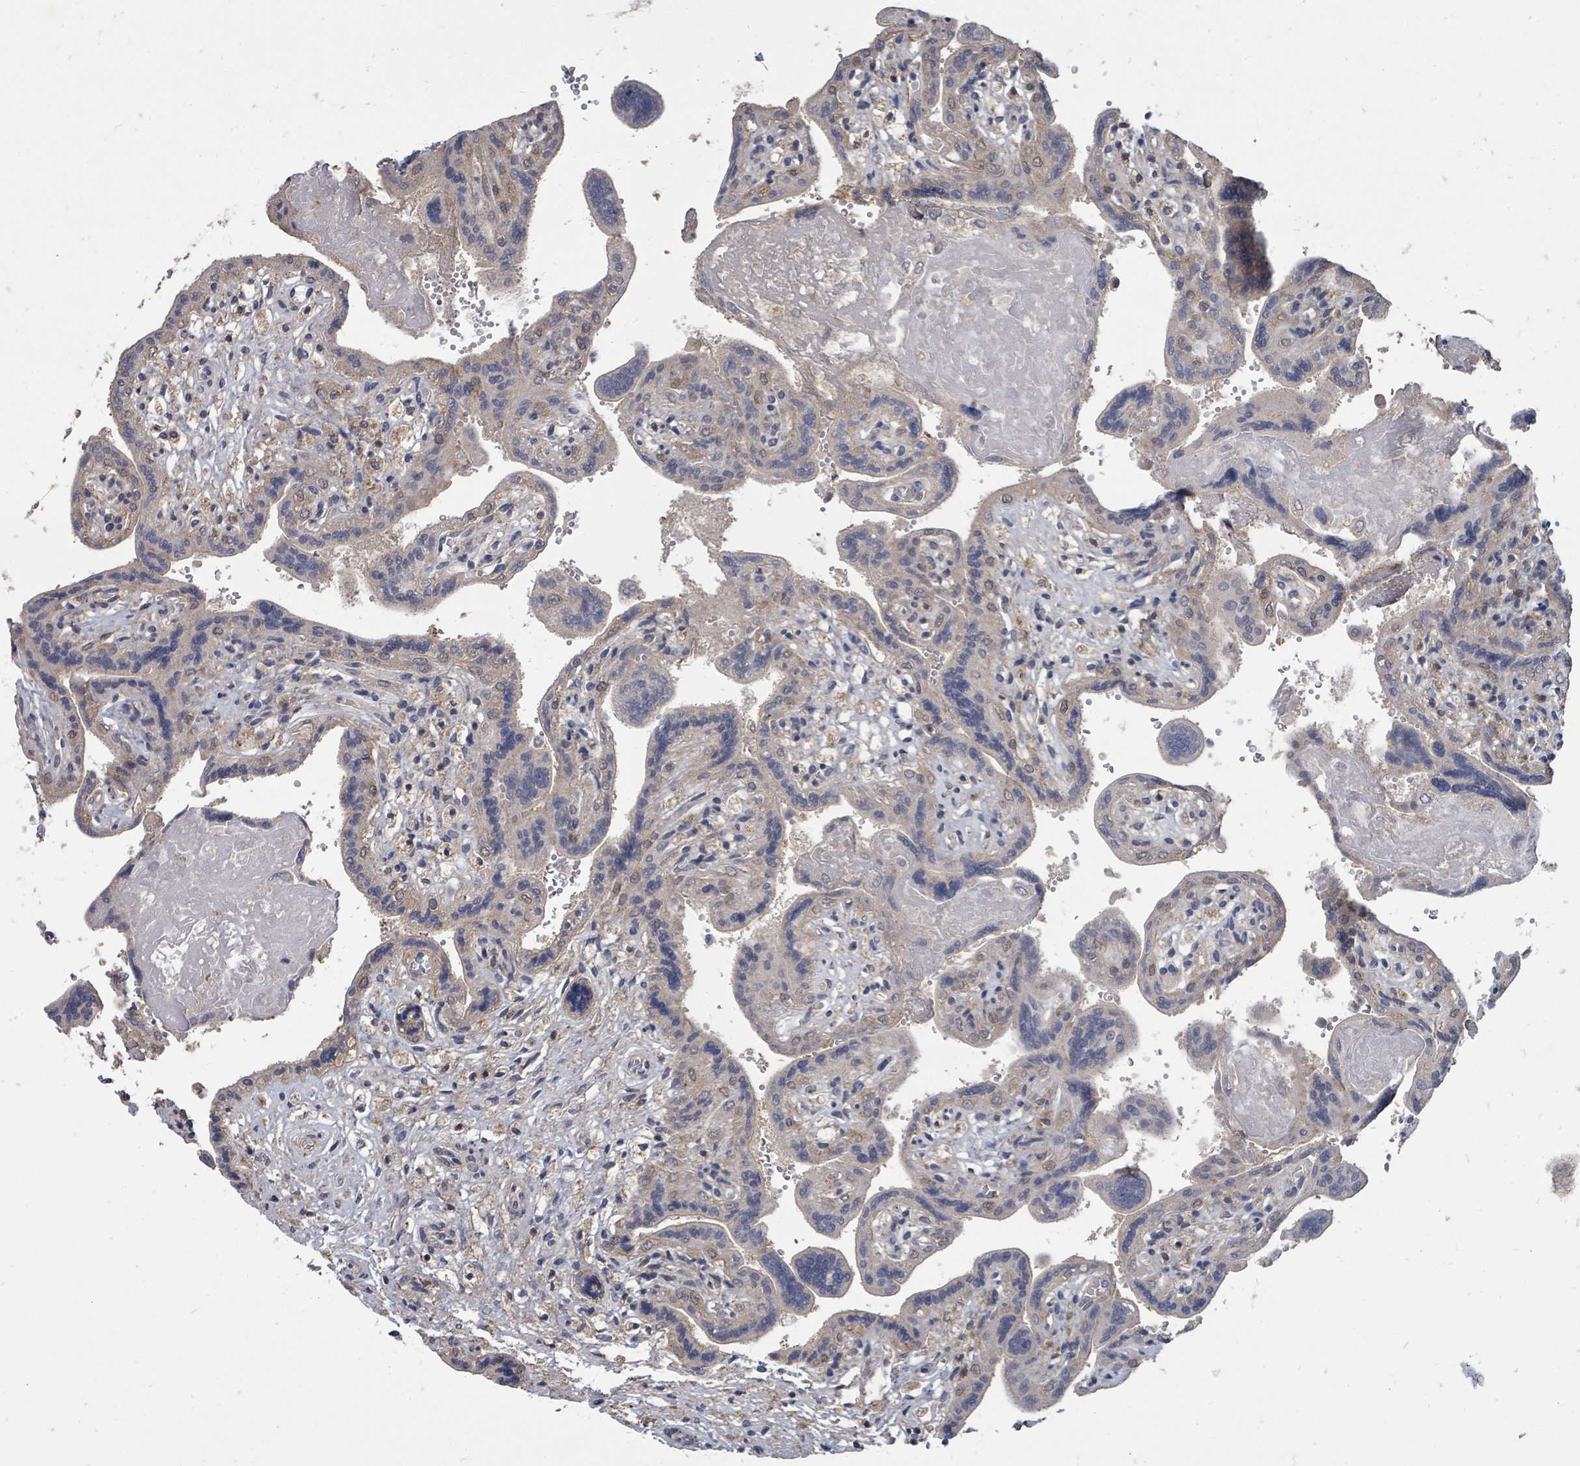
{"staining": {"intensity": "weak", "quantity": "25%-75%", "location": "cytoplasmic/membranous"}, "tissue": "placenta", "cell_type": "Trophoblastic cells", "image_type": "normal", "snomed": [{"axis": "morphology", "description": "Normal tissue, NOS"}, {"axis": "topography", "description": "Placenta"}], "caption": "Weak cytoplasmic/membranous protein staining is identified in about 25%-75% of trophoblastic cells in placenta.", "gene": "MAGOHB", "patient": {"sex": "female", "age": 37}}